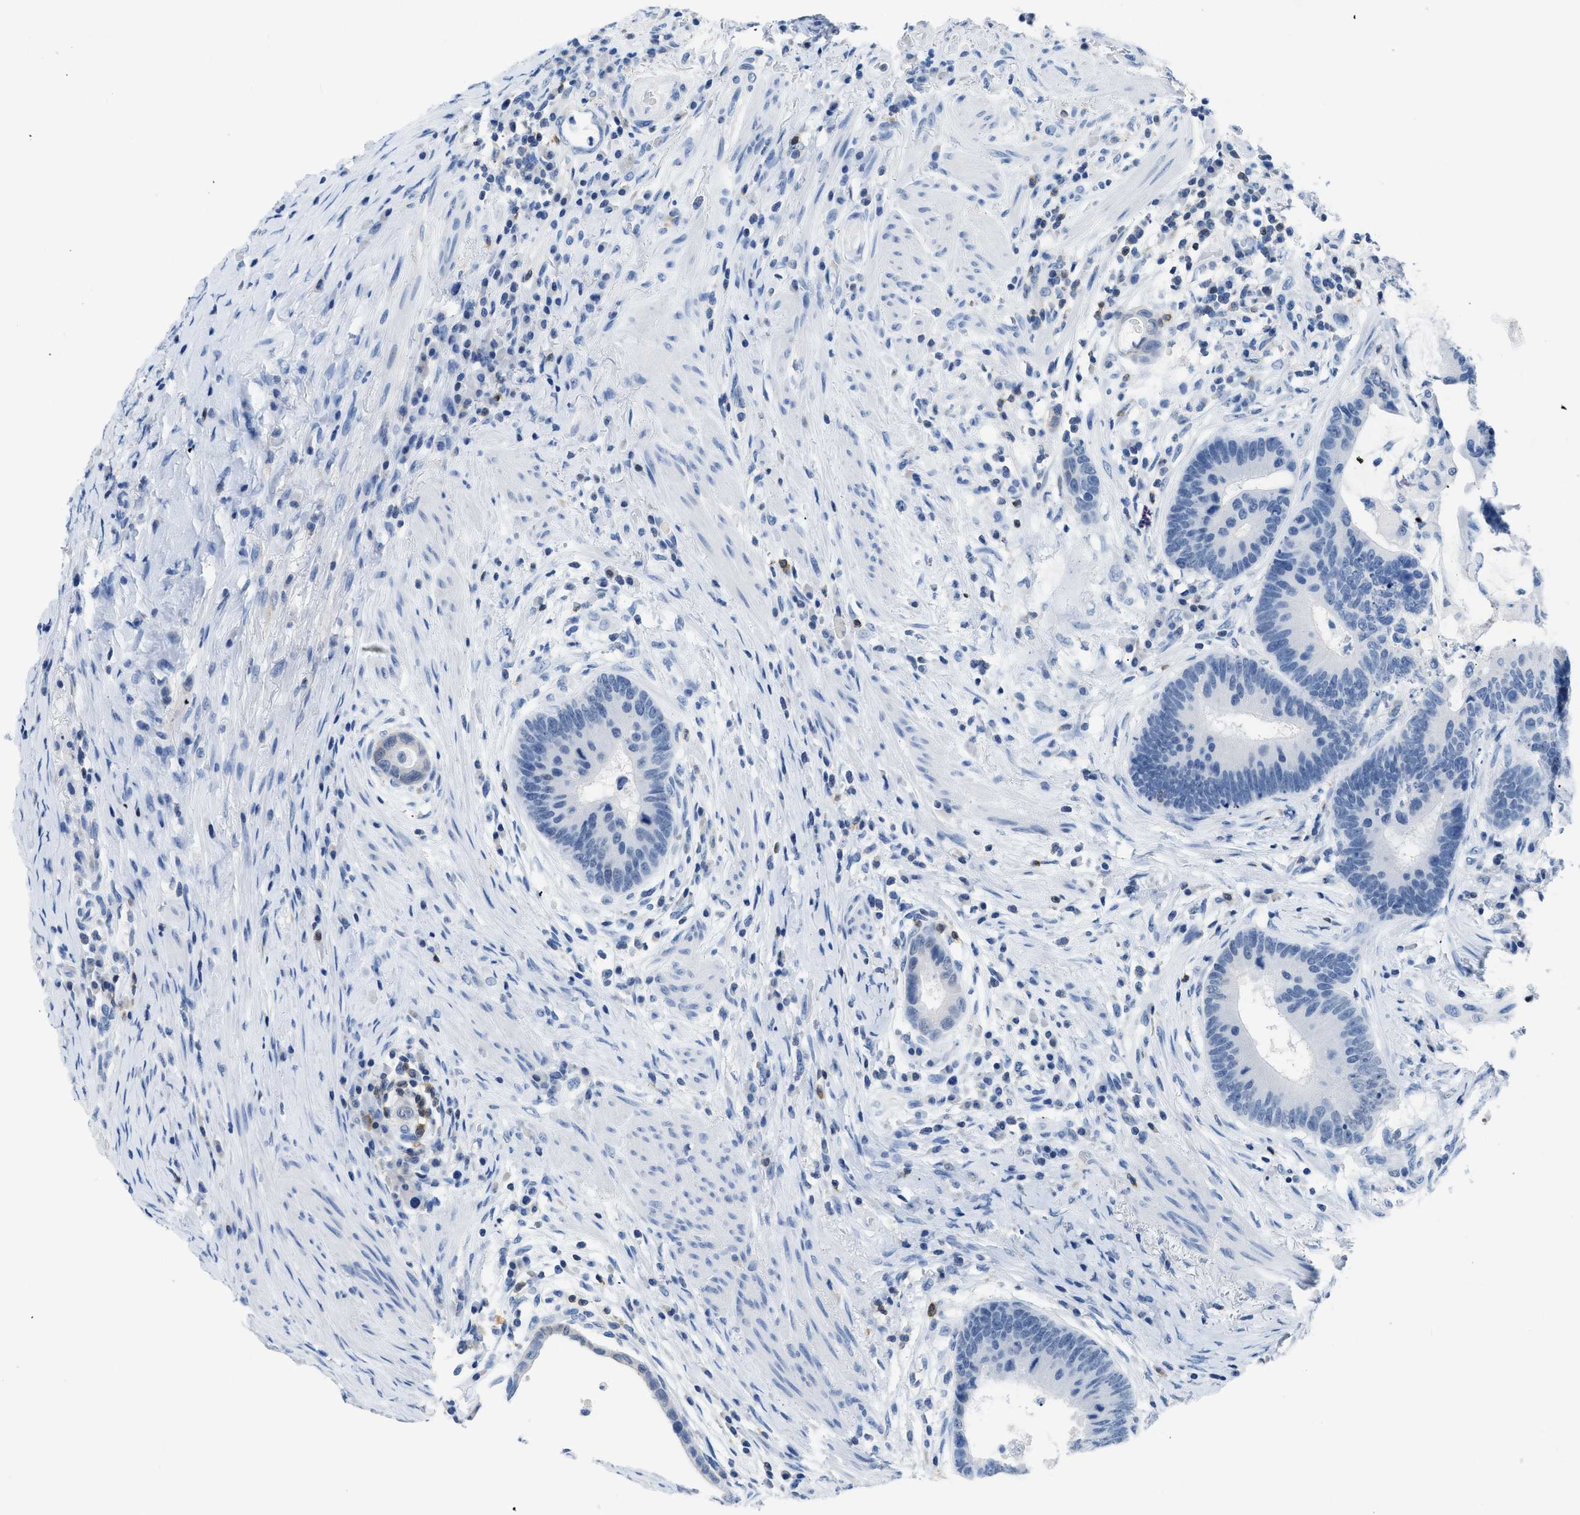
{"staining": {"intensity": "negative", "quantity": "none", "location": "none"}, "tissue": "colorectal cancer", "cell_type": "Tumor cells", "image_type": "cancer", "snomed": [{"axis": "morphology", "description": "Adenocarcinoma, NOS"}, {"axis": "topography", "description": "Rectum"}], "caption": "Immunohistochemistry photomicrograph of colorectal adenocarcinoma stained for a protein (brown), which displays no staining in tumor cells.", "gene": "NFATC2", "patient": {"sex": "female", "age": 89}}